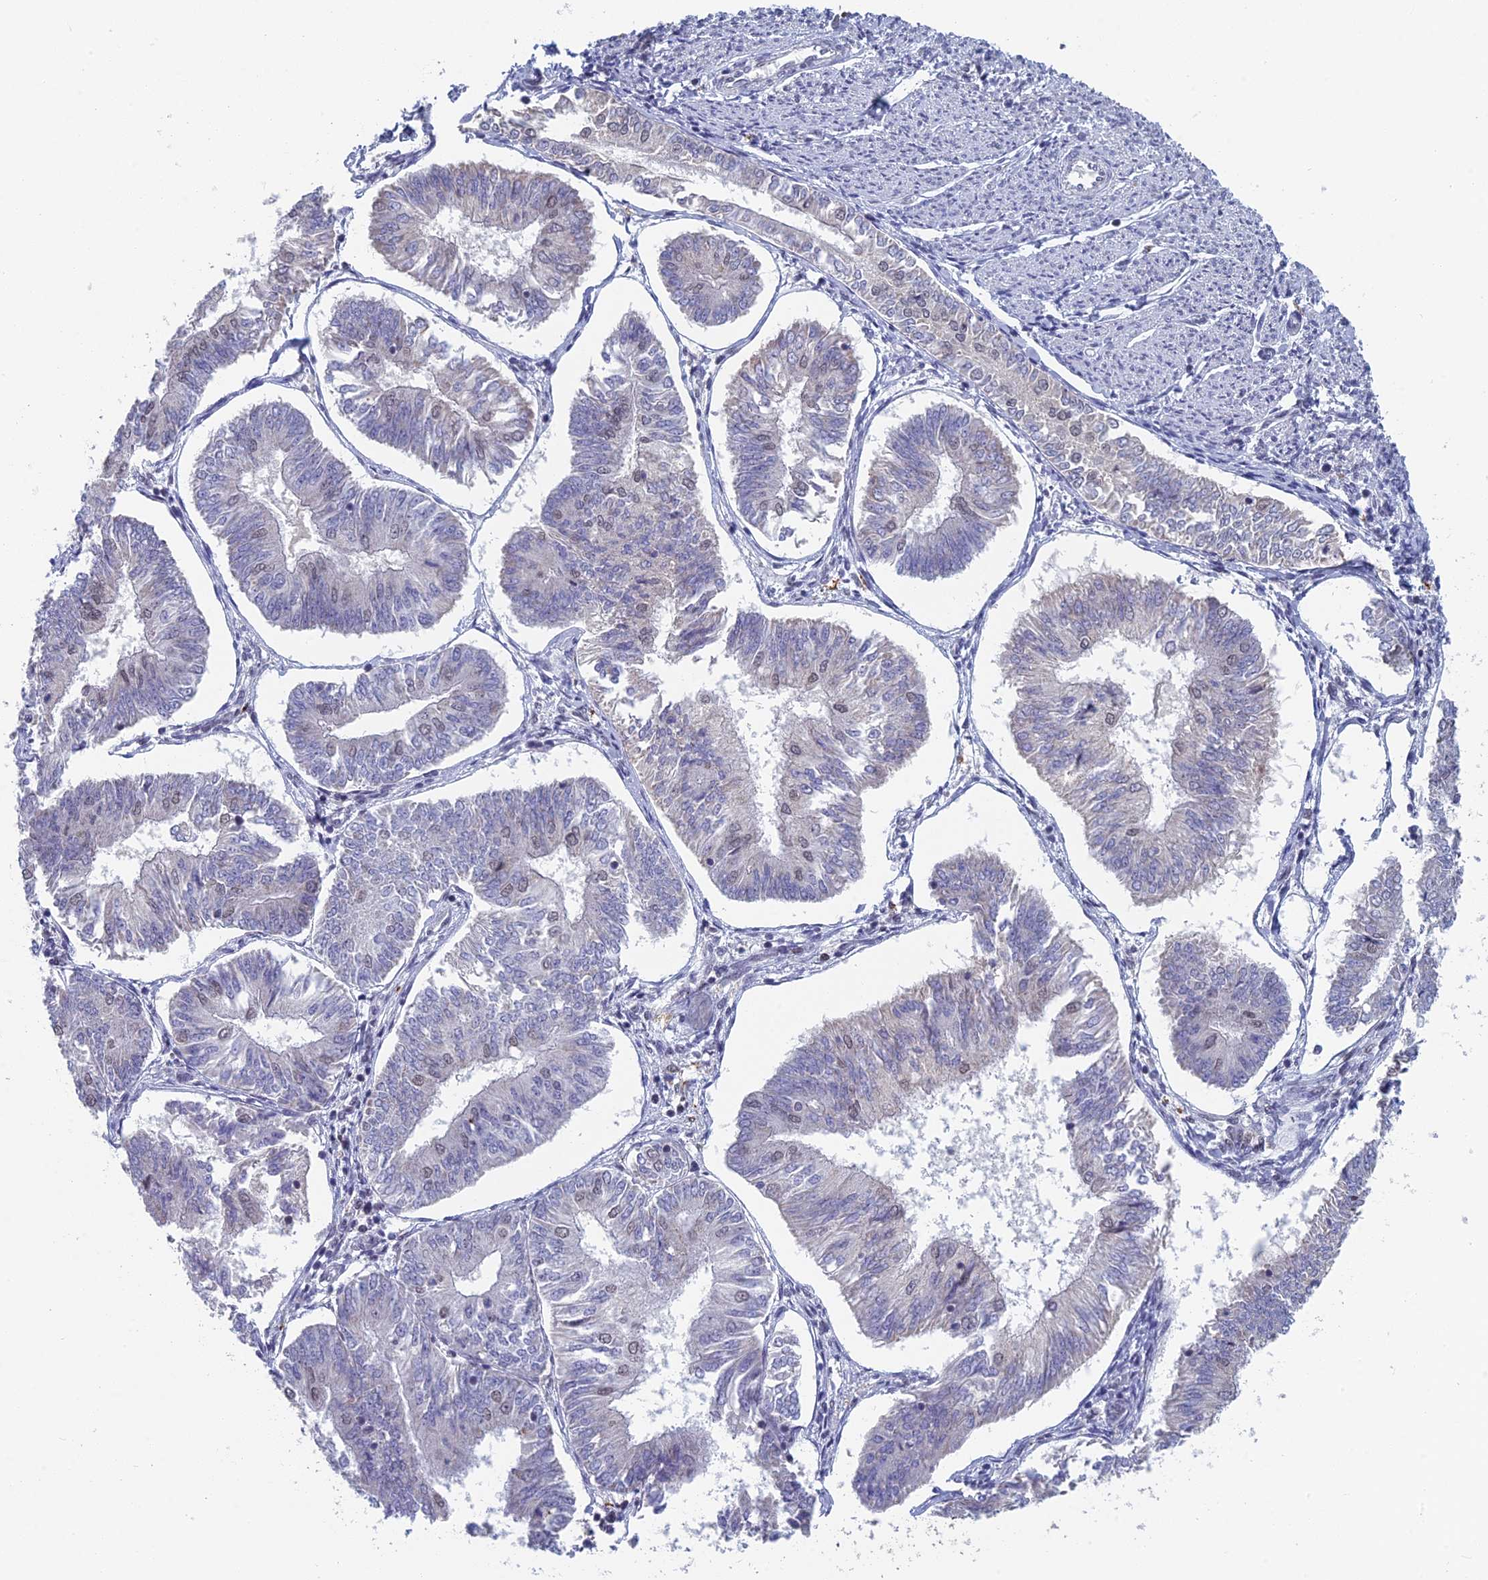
{"staining": {"intensity": "weak", "quantity": "<25%", "location": "nuclear"}, "tissue": "endometrial cancer", "cell_type": "Tumor cells", "image_type": "cancer", "snomed": [{"axis": "morphology", "description": "Adenocarcinoma, NOS"}, {"axis": "topography", "description": "Endometrium"}], "caption": "Micrograph shows no protein expression in tumor cells of endometrial adenocarcinoma tissue.", "gene": "MT-CO3", "patient": {"sex": "female", "age": 58}}